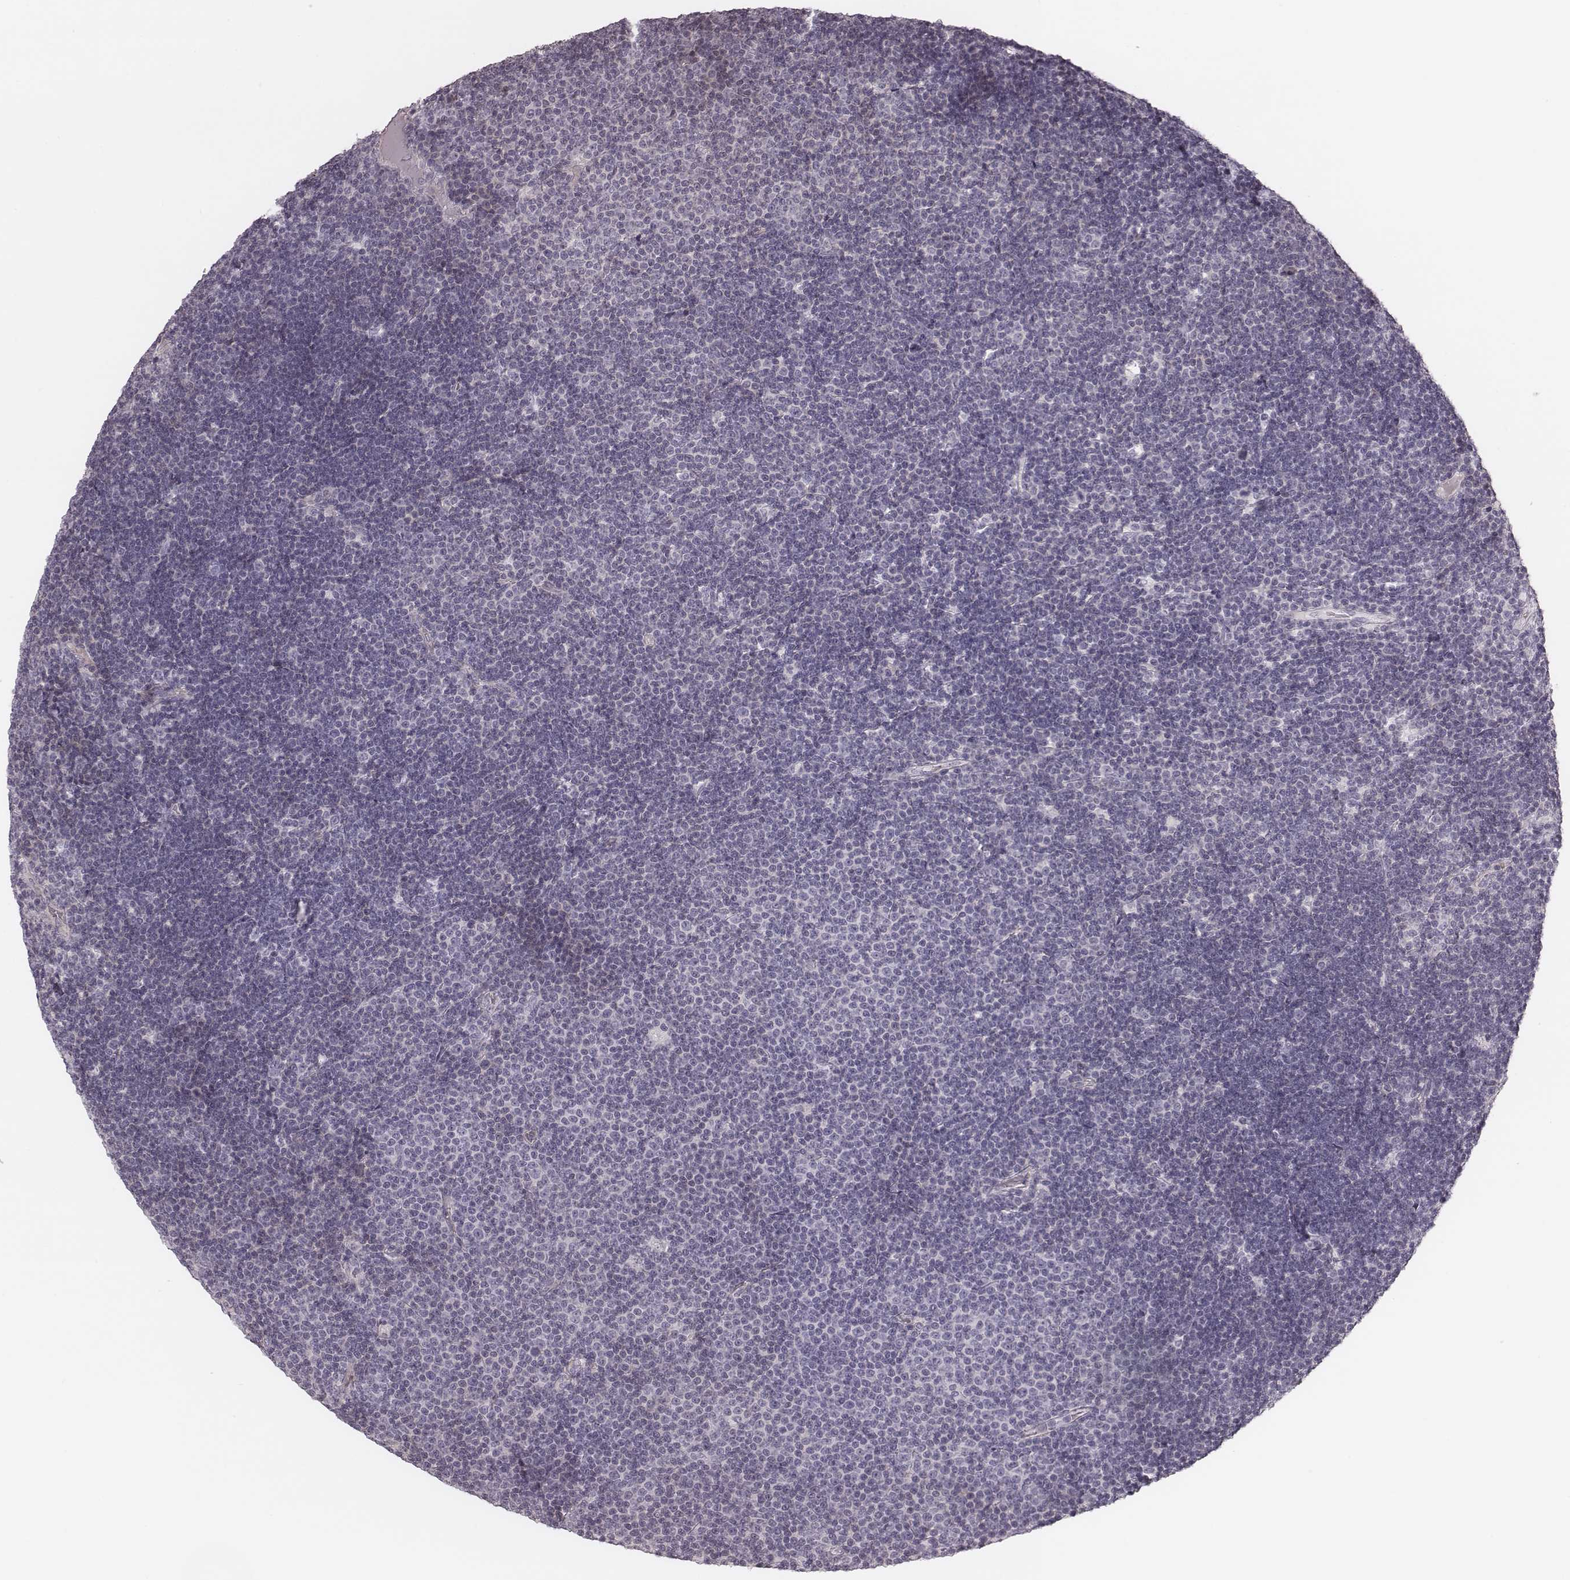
{"staining": {"intensity": "negative", "quantity": "none", "location": "none"}, "tissue": "lymphoma", "cell_type": "Tumor cells", "image_type": "cancer", "snomed": [{"axis": "morphology", "description": "Malignant lymphoma, non-Hodgkin's type, Low grade"}, {"axis": "topography", "description": "Brain"}], "caption": "Image shows no significant protein staining in tumor cells of lymphoma.", "gene": "S100Z", "patient": {"sex": "female", "age": 66}}